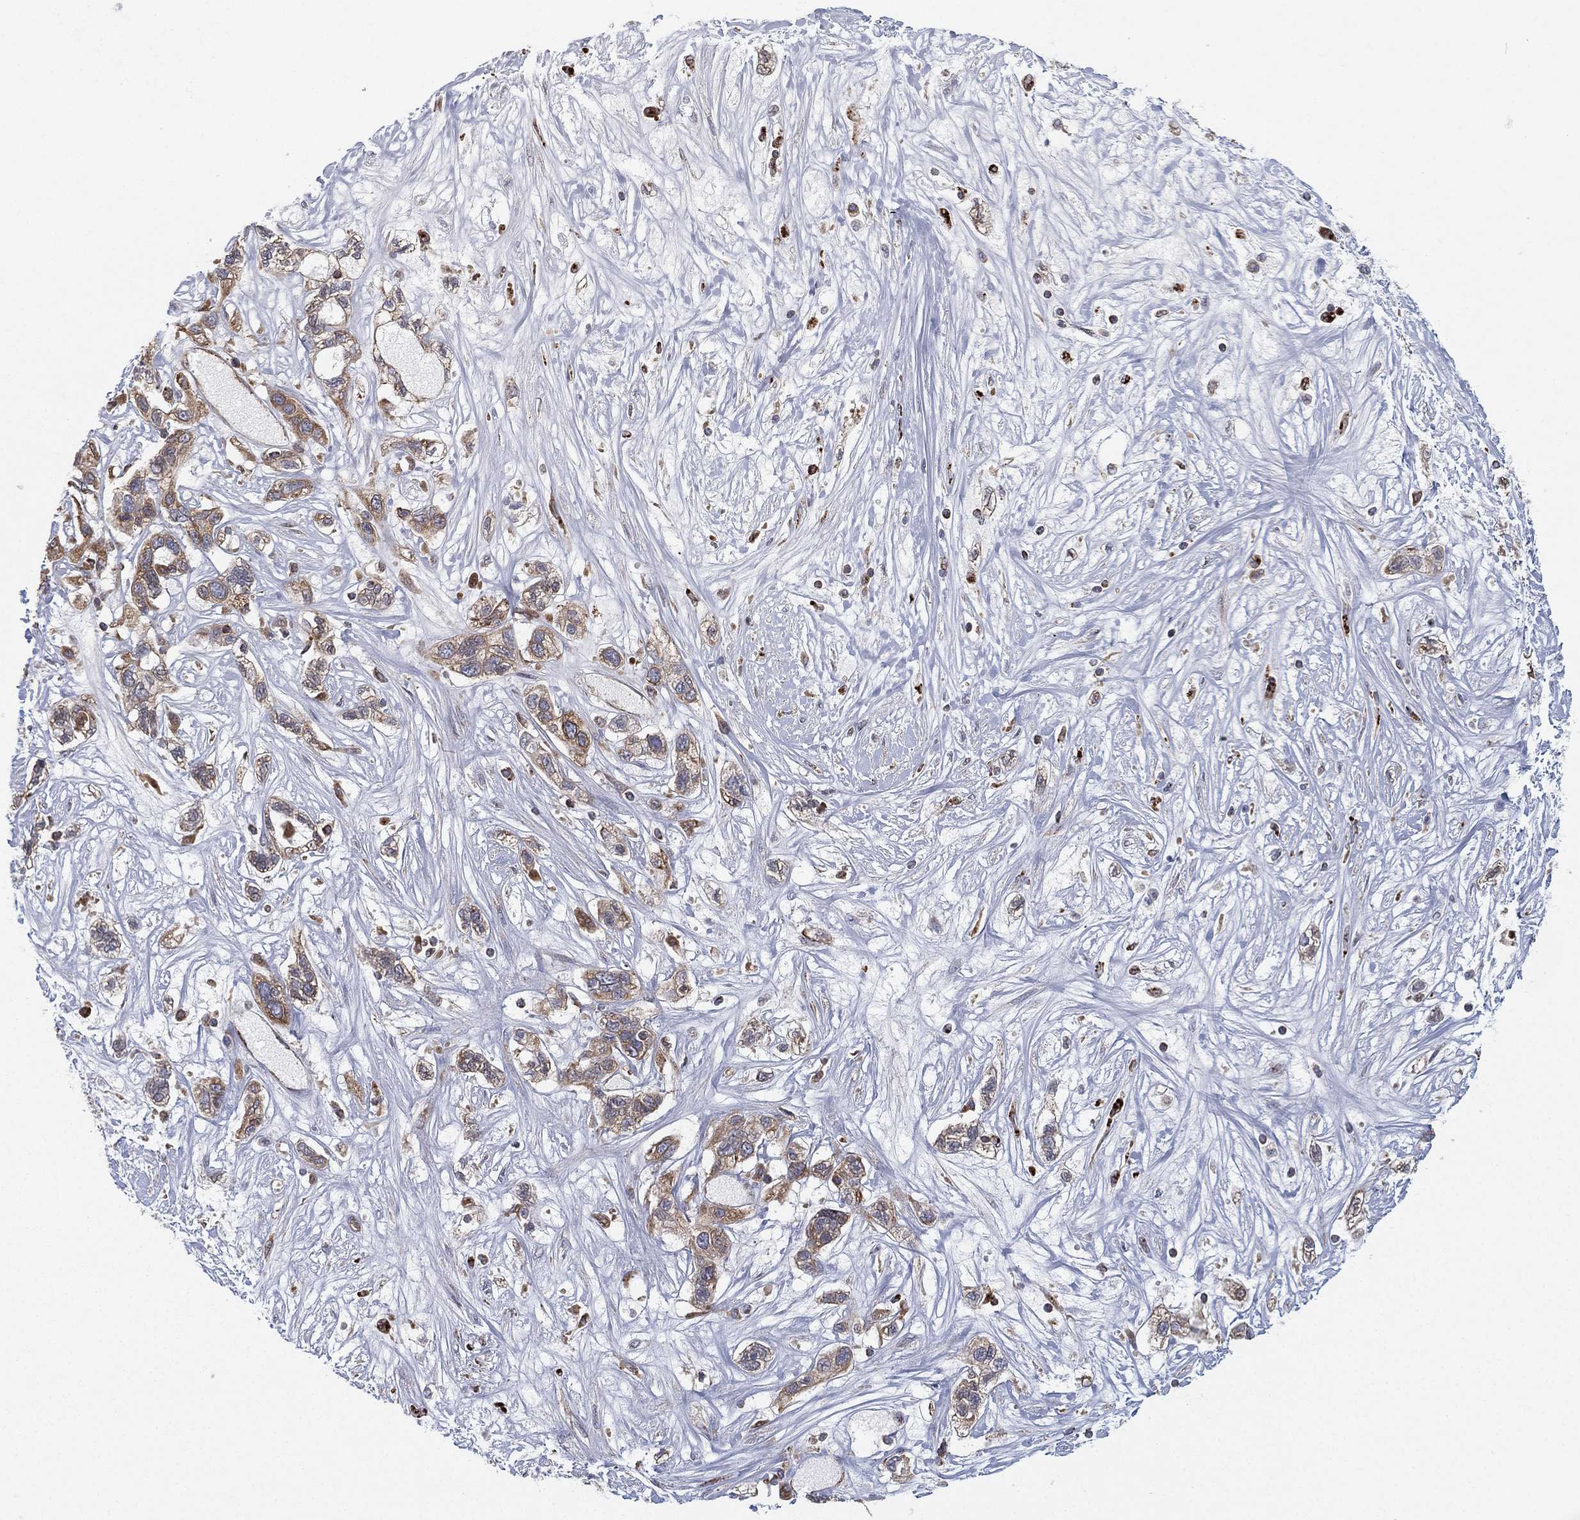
{"staining": {"intensity": "strong", "quantity": "25%-75%", "location": "cytoplasmic/membranous"}, "tissue": "liver cancer", "cell_type": "Tumor cells", "image_type": "cancer", "snomed": [{"axis": "morphology", "description": "Adenocarcinoma, NOS"}, {"axis": "morphology", "description": "Cholangiocarcinoma"}, {"axis": "topography", "description": "Liver"}], "caption": "Liver cancer tissue shows strong cytoplasmic/membranous positivity in about 25%-75% of tumor cells, visualized by immunohistochemistry.", "gene": "CYB5B", "patient": {"sex": "male", "age": 64}}